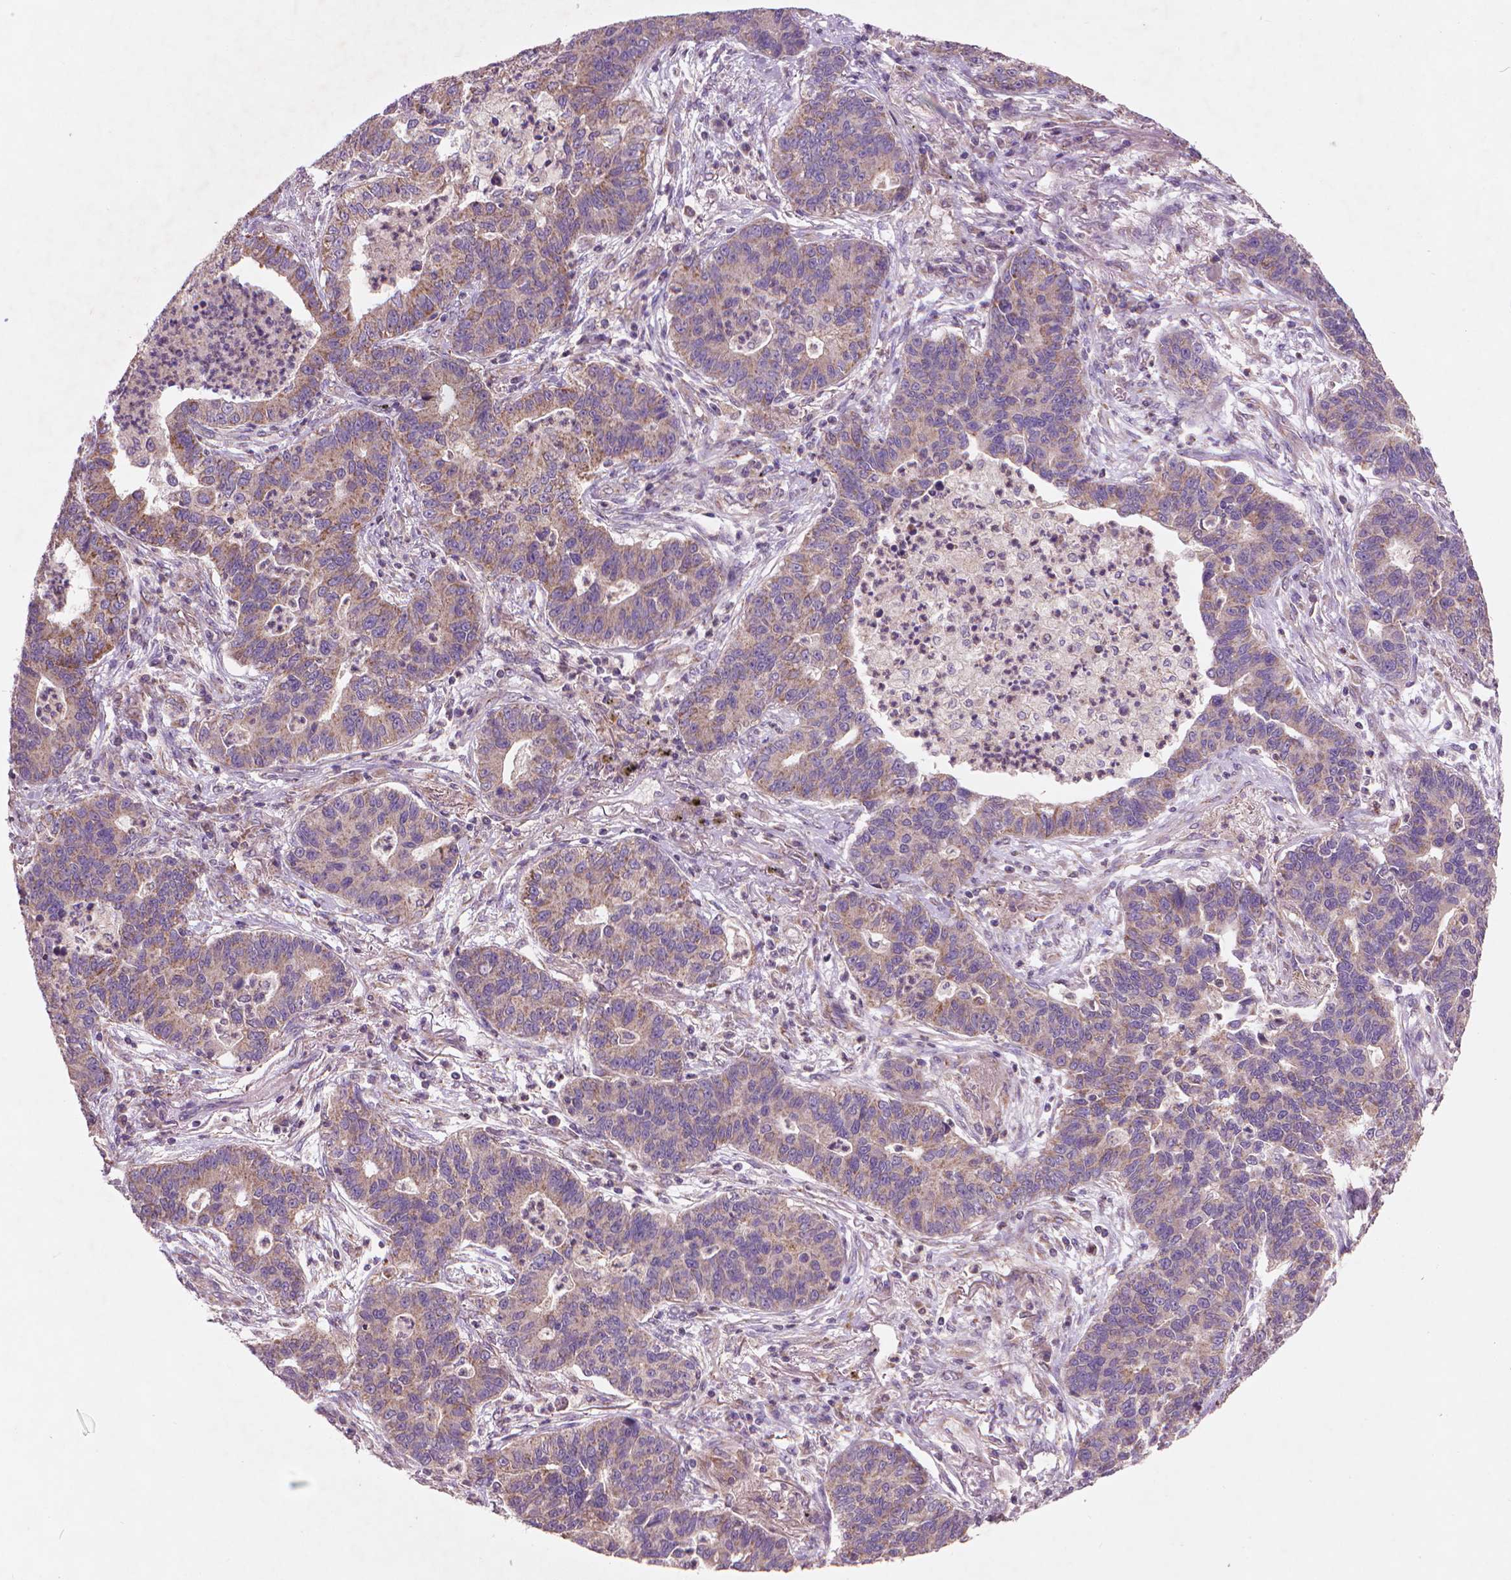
{"staining": {"intensity": "moderate", "quantity": "<25%", "location": "cytoplasmic/membranous"}, "tissue": "lung cancer", "cell_type": "Tumor cells", "image_type": "cancer", "snomed": [{"axis": "morphology", "description": "Adenocarcinoma, NOS"}, {"axis": "topography", "description": "Lung"}], "caption": "A high-resolution histopathology image shows immunohistochemistry (IHC) staining of adenocarcinoma (lung), which exhibits moderate cytoplasmic/membranous positivity in approximately <25% of tumor cells. (IHC, brightfield microscopy, high magnification).", "gene": "NLRX1", "patient": {"sex": "female", "age": 57}}